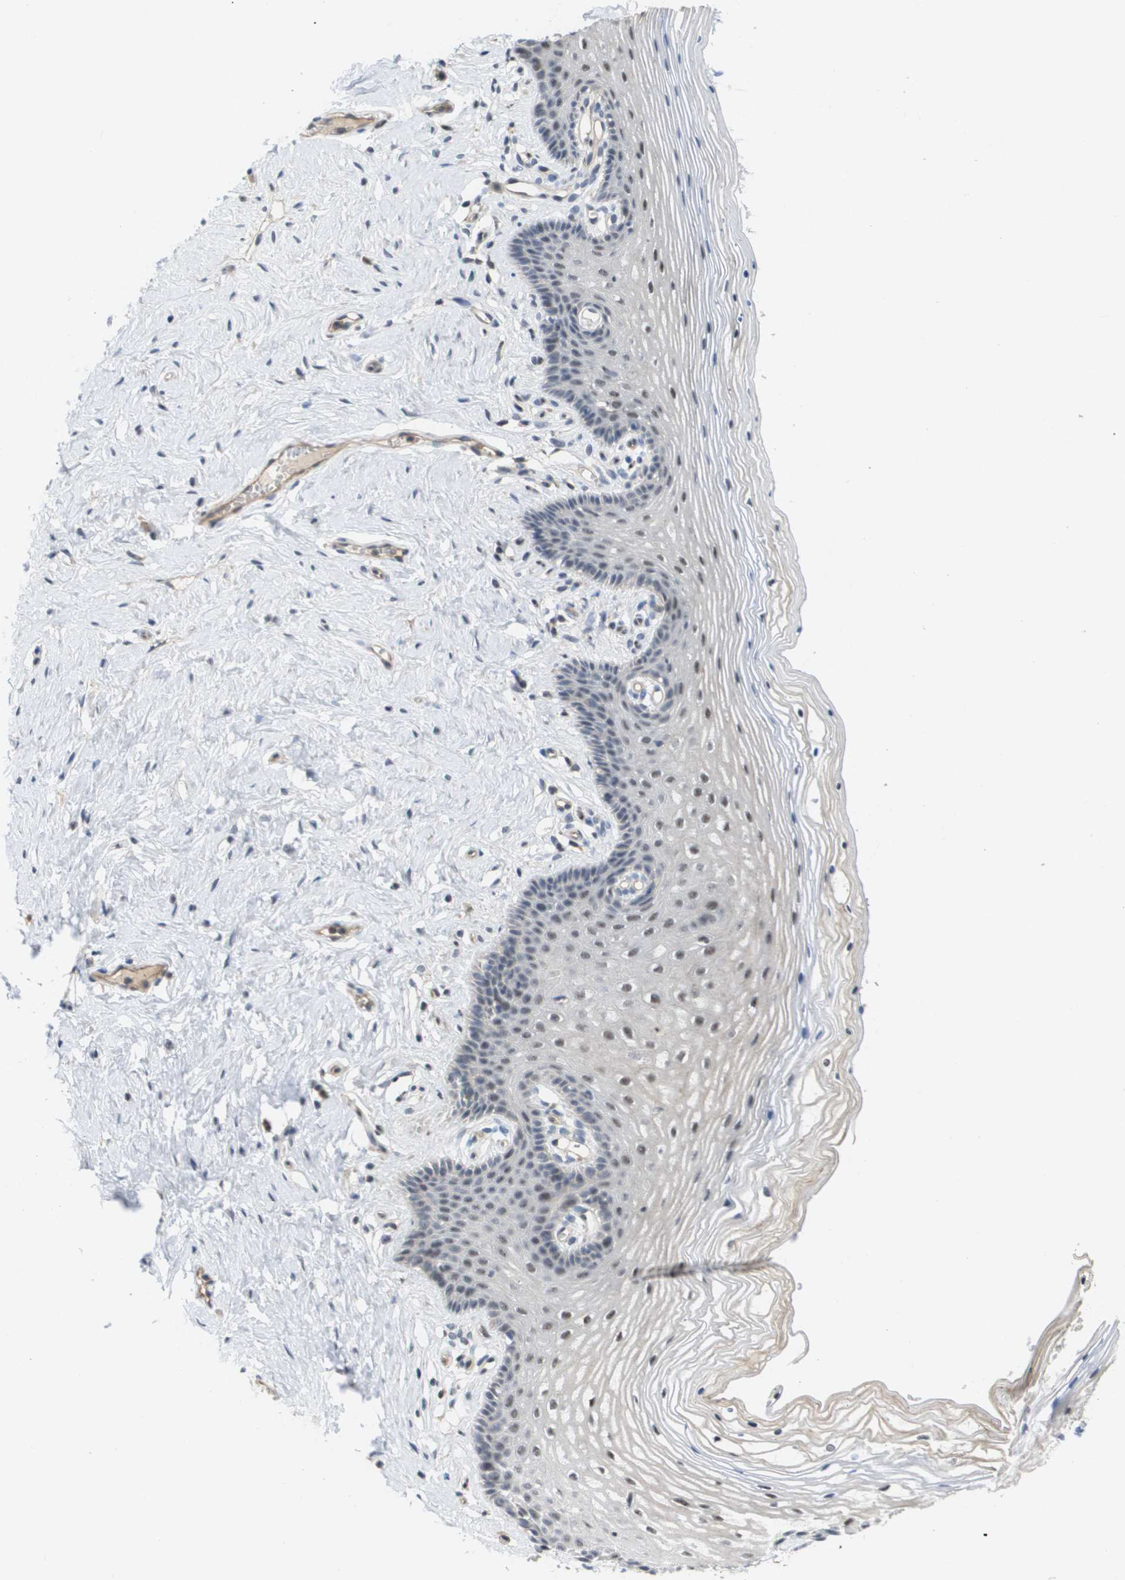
{"staining": {"intensity": "weak", "quantity": "<25%", "location": "nuclear"}, "tissue": "vagina", "cell_type": "Squamous epithelial cells", "image_type": "normal", "snomed": [{"axis": "morphology", "description": "Normal tissue, NOS"}, {"axis": "topography", "description": "Vagina"}], "caption": "Photomicrograph shows no significant protein expression in squamous epithelial cells of normal vagina.", "gene": "RNF112", "patient": {"sex": "female", "age": 32}}